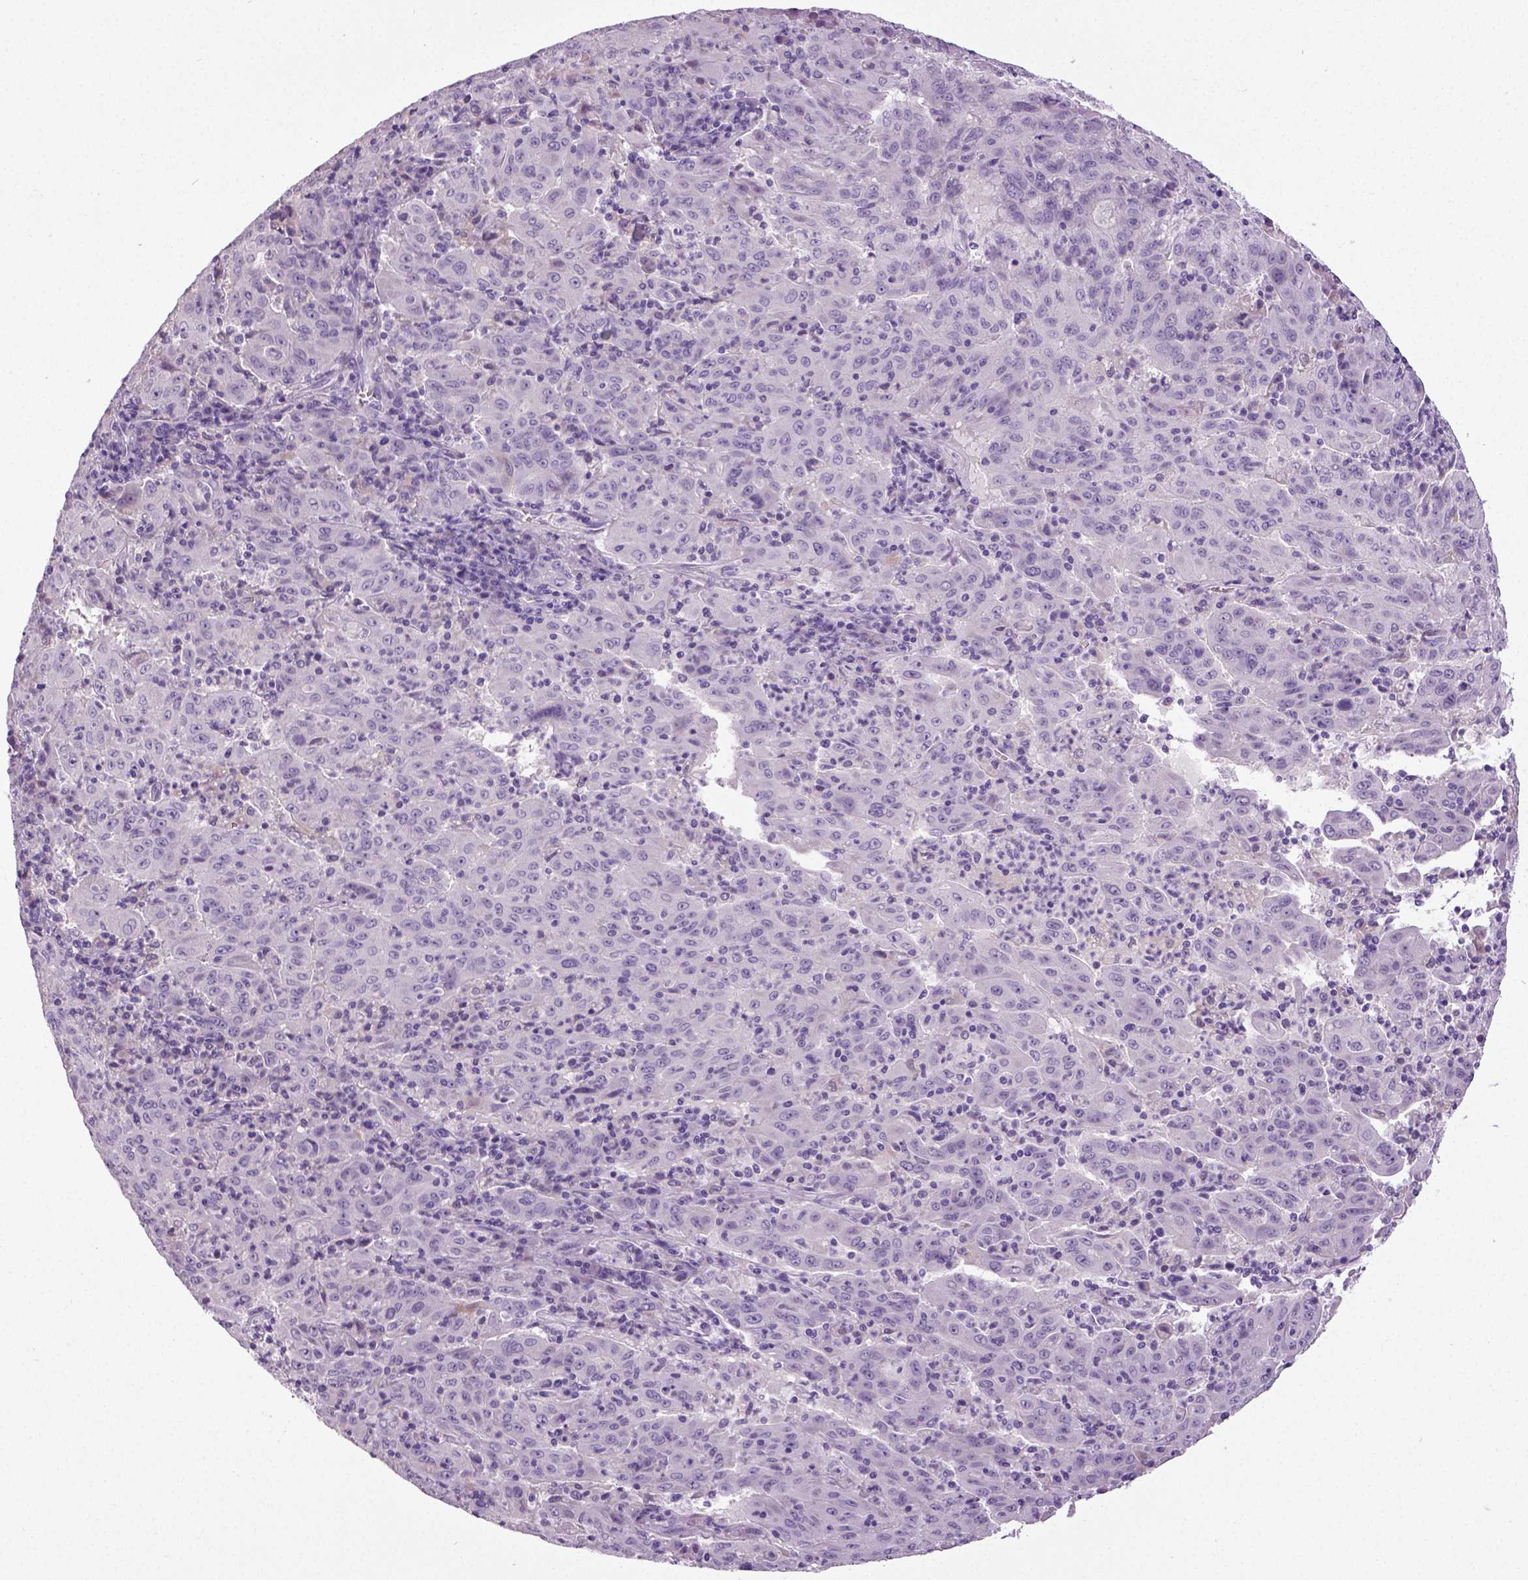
{"staining": {"intensity": "negative", "quantity": "none", "location": "none"}, "tissue": "pancreatic cancer", "cell_type": "Tumor cells", "image_type": "cancer", "snomed": [{"axis": "morphology", "description": "Adenocarcinoma, NOS"}, {"axis": "topography", "description": "Pancreas"}], "caption": "Tumor cells show no significant expression in pancreatic cancer.", "gene": "NECAB2", "patient": {"sex": "male", "age": 63}}